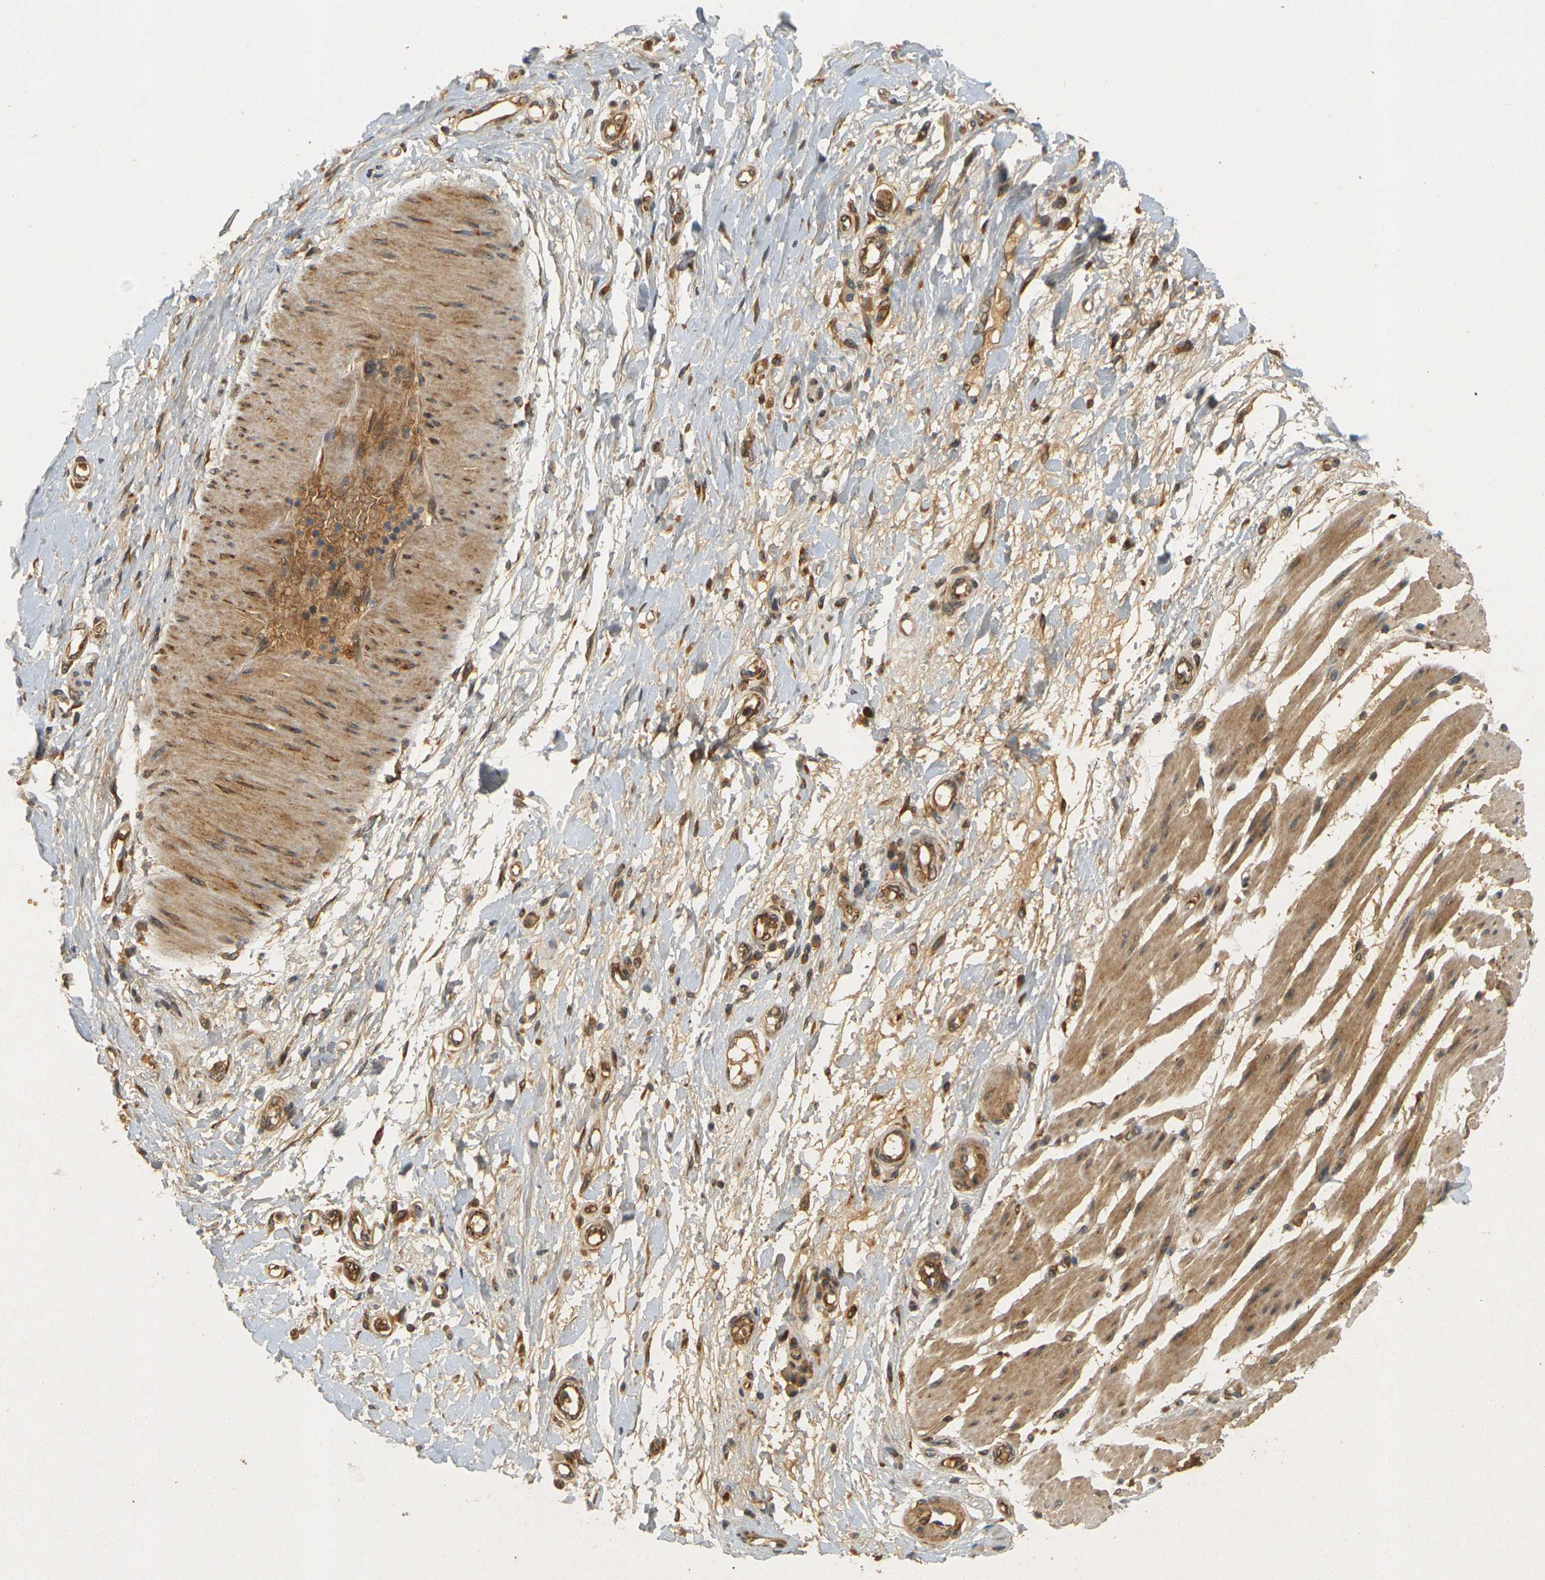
{"staining": {"intensity": "strong", "quantity": ">75%", "location": "cytoplasmic/membranous"}, "tissue": "adipose tissue", "cell_type": "Adipocytes", "image_type": "normal", "snomed": [{"axis": "morphology", "description": "Normal tissue, NOS"}, {"axis": "morphology", "description": "Adenocarcinoma, NOS"}, {"axis": "topography", "description": "Esophagus"}], "caption": "A brown stain labels strong cytoplasmic/membranous expression of a protein in adipocytes of unremarkable human adipose tissue. (brown staining indicates protein expression, while blue staining denotes nuclei).", "gene": "MEGF9", "patient": {"sex": "male", "age": 62}}